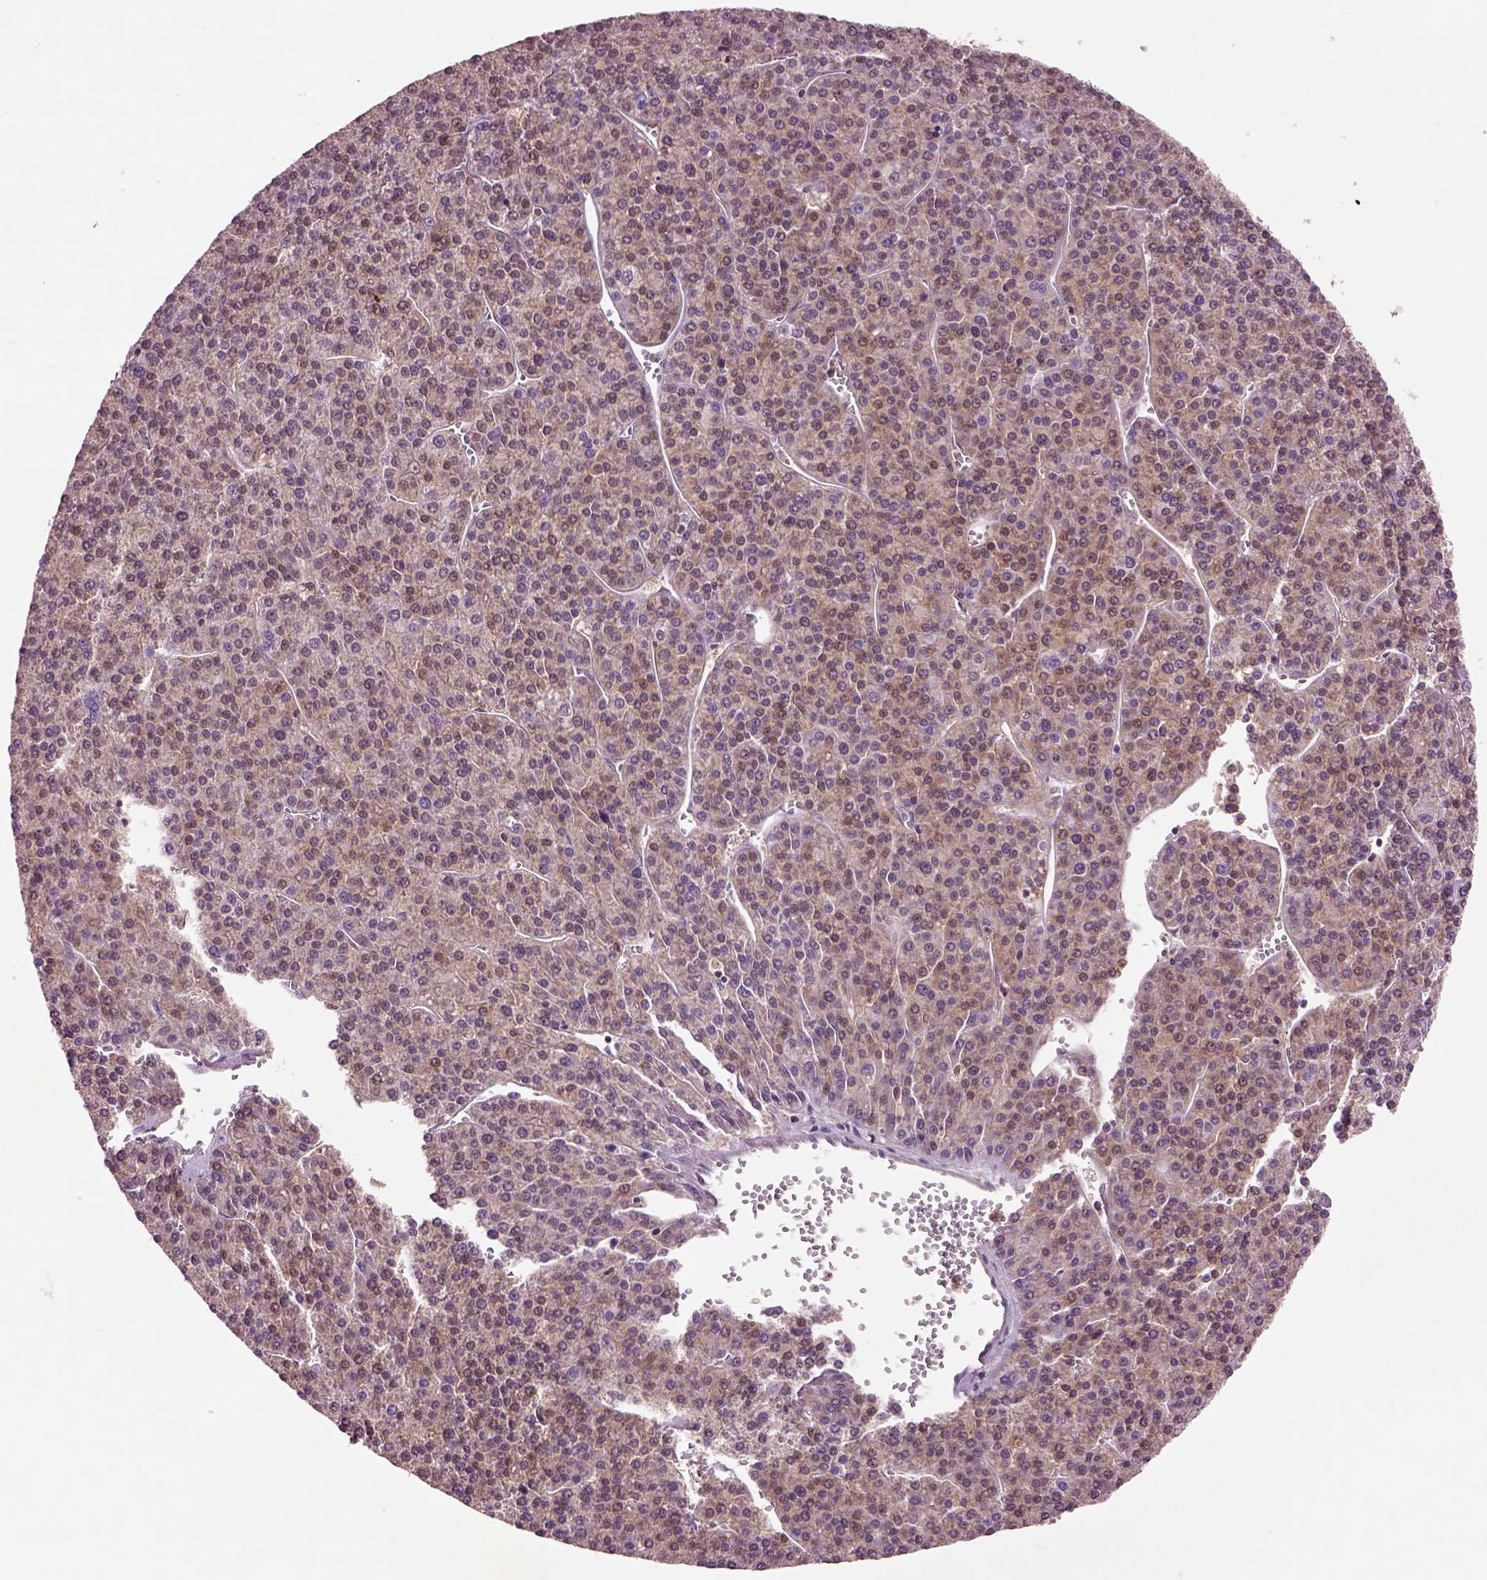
{"staining": {"intensity": "weak", "quantity": ">75%", "location": "cytoplasmic/membranous"}, "tissue": "liver cancer", "cell_type": "Tumor cells", "image_type": "cancer", "snomed": [{"axis": "morphology", "description": "Carcinoma, Hepatocellular, NOS"}, {"axis": "topography", "description": "Liver"}], "caption": "Liver hepatocellular carcinoma tissue reveals weak cytoplasmic/membranous staining in about >75% of tumor cells (IHC, brightfield microscopy, high magnification).", "gene": "MDP1", "patient": {"sex": "female", "age": 58}}